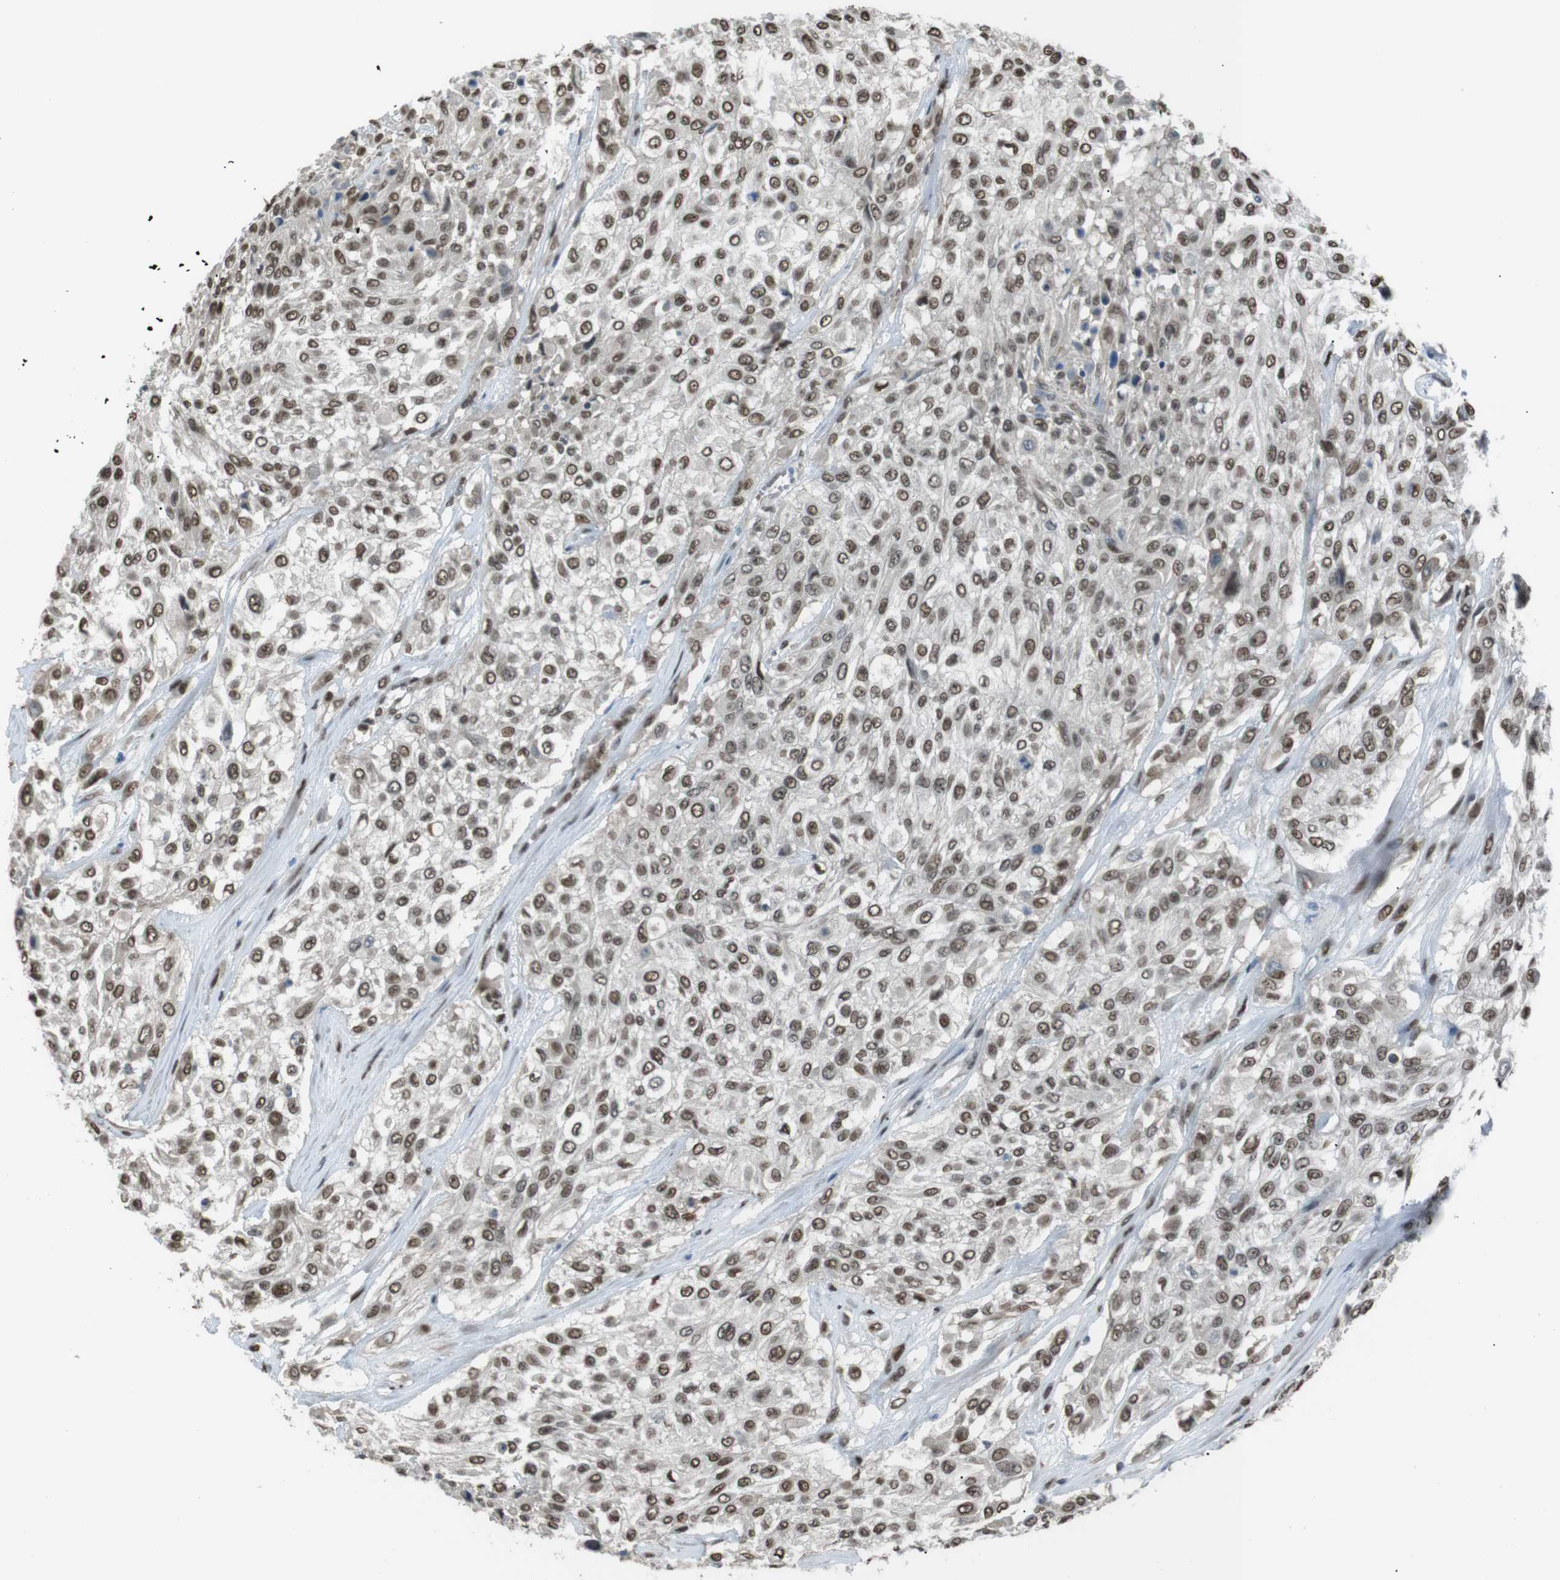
{"staining": {"intensity": "moderate", "quantity": ">75%", "location": "nuclear"}, "tissue": "urothelial cancer", "cell_type": "Tumor cells", "image_type": "cancer", "snomed": [{"axis": "morphology", "description": "Urothelial carcinoma, High grade"}, {"axis": "topography", "description": "Urinary bladder"}], "caption": "The micrograph displays immunohistochemical staining of urothelial cancer. There is moderate nuclear positivity is seen in approximately >75% of tumor cells.", "gene": "SRPK2", "patient": {"sex": "male", "age": 57}}